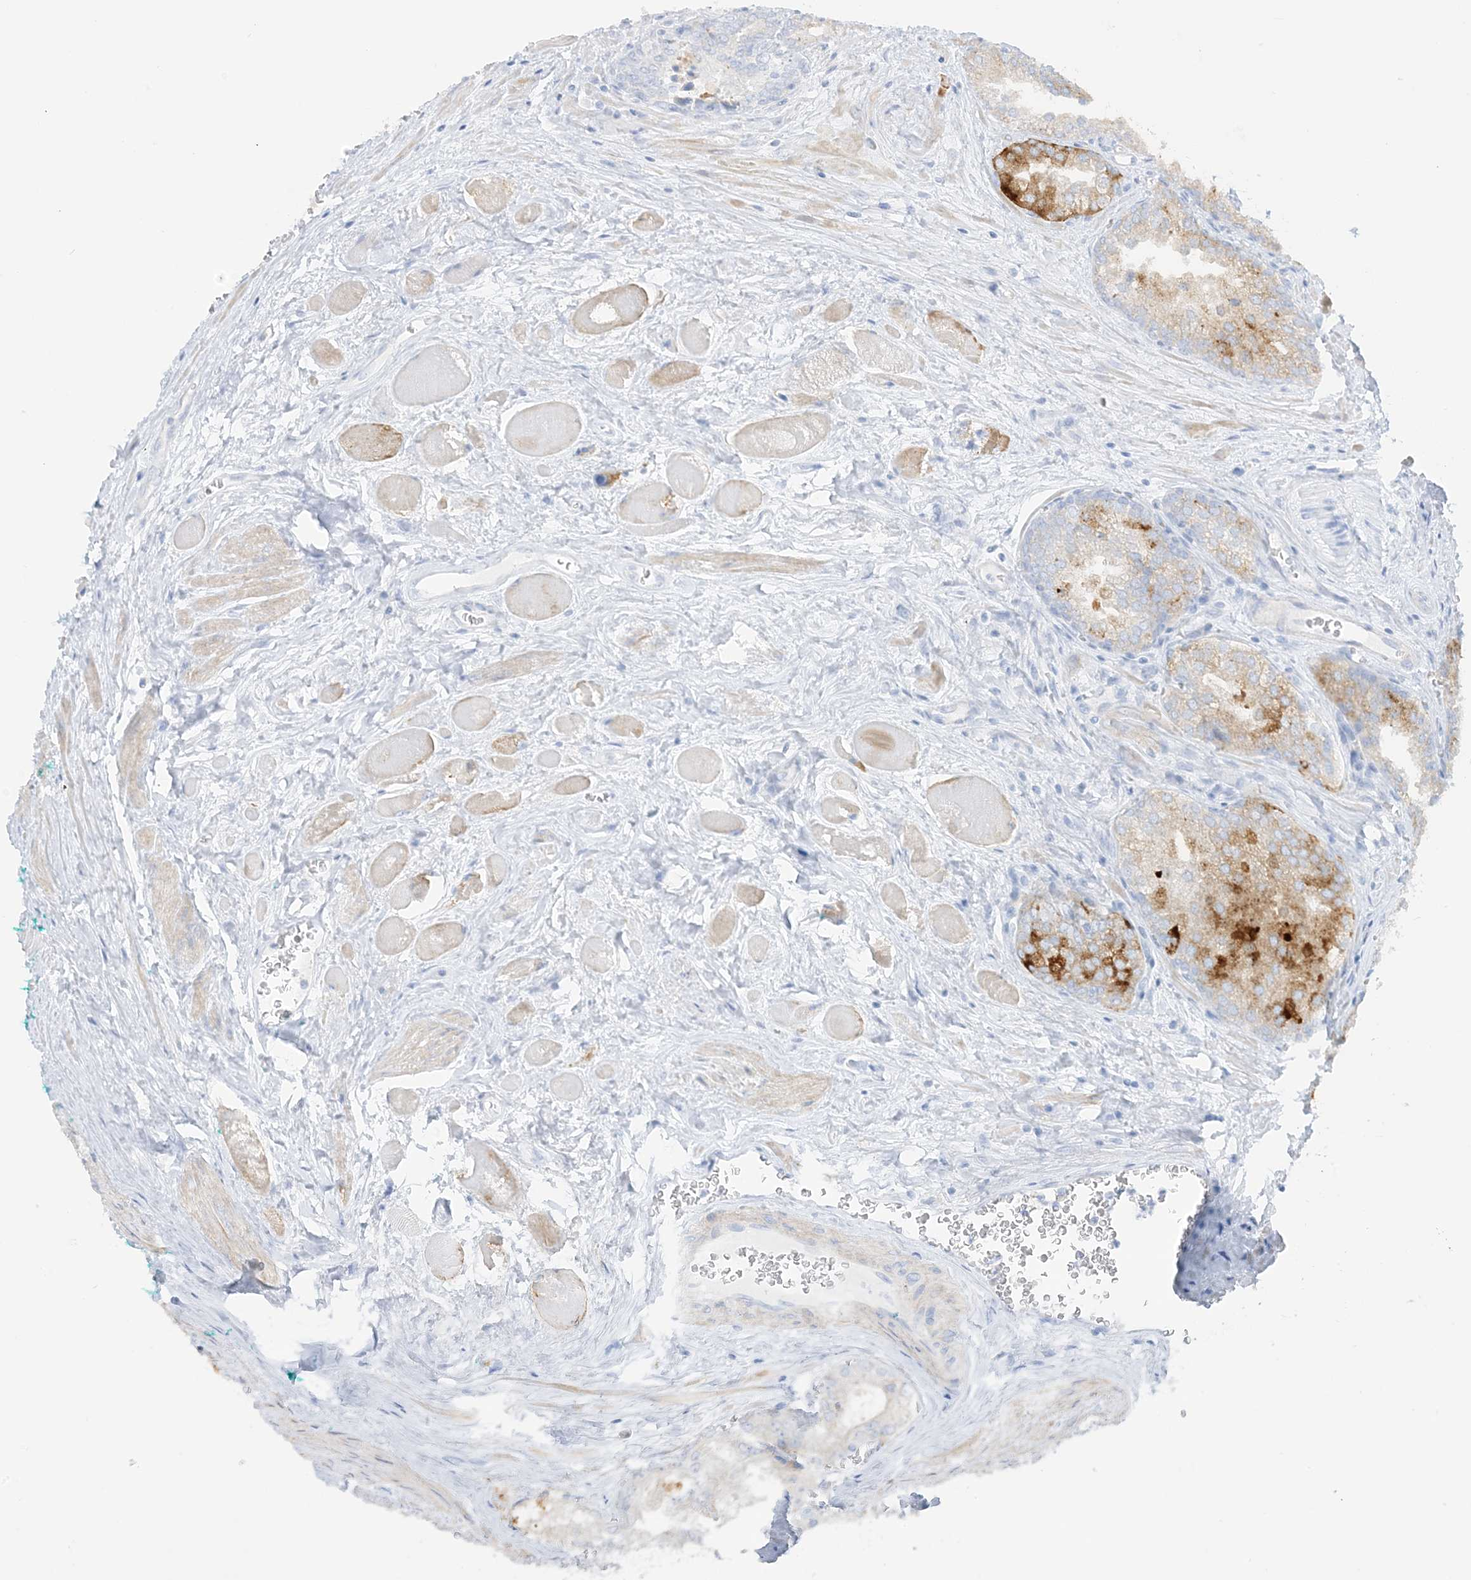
{"staining": {"intensity": "moderate", "quantity": "<25%", "location": "cytoplasmic/membranous"}, "tissue": "prostate cancer", "cell_type": "Tumor cells", "image_type": "cancer", "snomed": [{"axis": "morphology", "description": "Adenocarcinoma, Low grade"}, {"axis": "topography", "description": "Prostate"}], "caption": "Human low-grade adenocarcinoma (prostate) stained with a protein marker displays moderate staining in tumor cells.", "gene": "SLC26A3", "patient": {"sex": "male", "age": 67}}